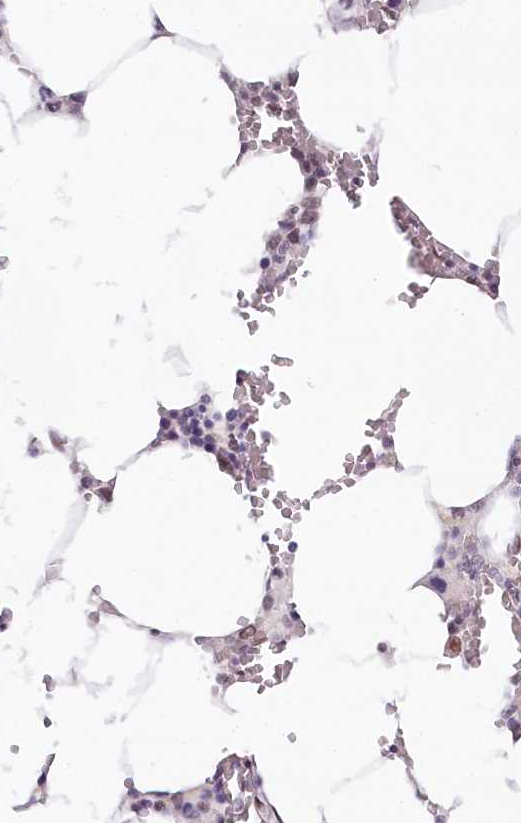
{"staining": {"intensity": "moderate", "quantity": "<25%", "location": "nuclear"}, "tissue": "bone marrow", "cell_type": "Hematopoietic cells", "image_type": "normal", "snomed": [{"axis": "morphology", "description": "Normal tissue, NOS"}, {"axis": "topography", "description": "Bone marrow"}], "caption": "Bone marrow stained with DAB IHC exhibits low levels of moderate nuclear positivity in about <25% of hematopoietic cells. (Stains: DAB (3,3'-diaminobenzidine) in brown, nuclei in blue, Microscopy: brightfield microscopy at high magnification).", "gene": "TP53", "patient": {"sex": "male", "age": 70}}